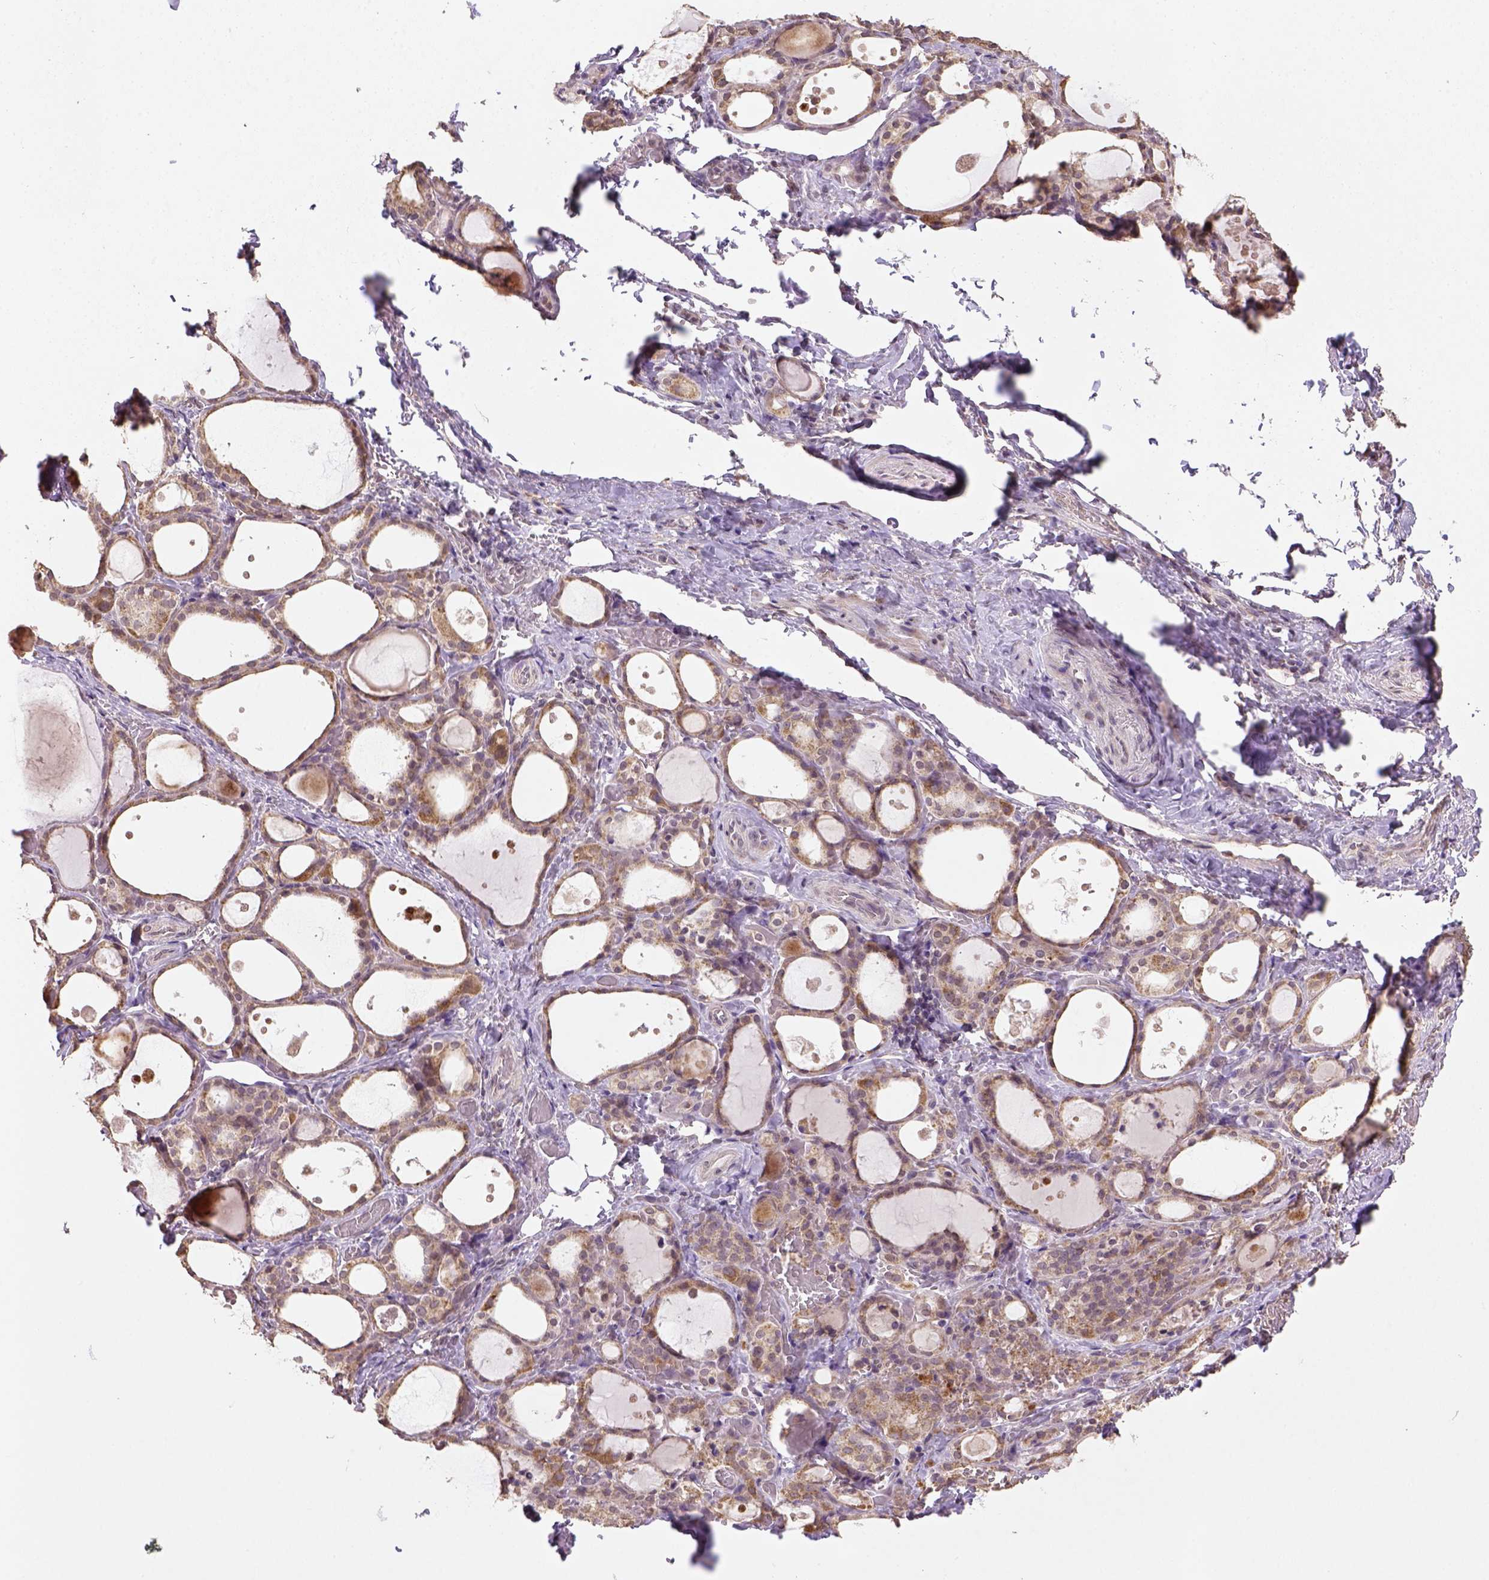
{"staining": {"intensity": "moderate", "quantity": ">75%", "location": "cytoplasmic/membranous"}, "tissue": "thyroid gland", "cell_type": "Glandular cells", "image_type": "normal", "snomed": [{"axis": "morphology", "description": "Normal tissue, NOS"}, {"axis": "topography", "description": "Thyroid gland"}], "caption": "Brown immunohistochemical staining in normal thyroid gland exhibits moderate cytoplasmic/membranous staining in about >75% of glandular cells. The staining was performed using DAB (3,3'-diaminobenzidine), with brown indicating positive protein expression. Nuclei are stained blue with hematoxylin.", "gene": "NUDT10", "patient": {"sex": "male", "age": 68}}